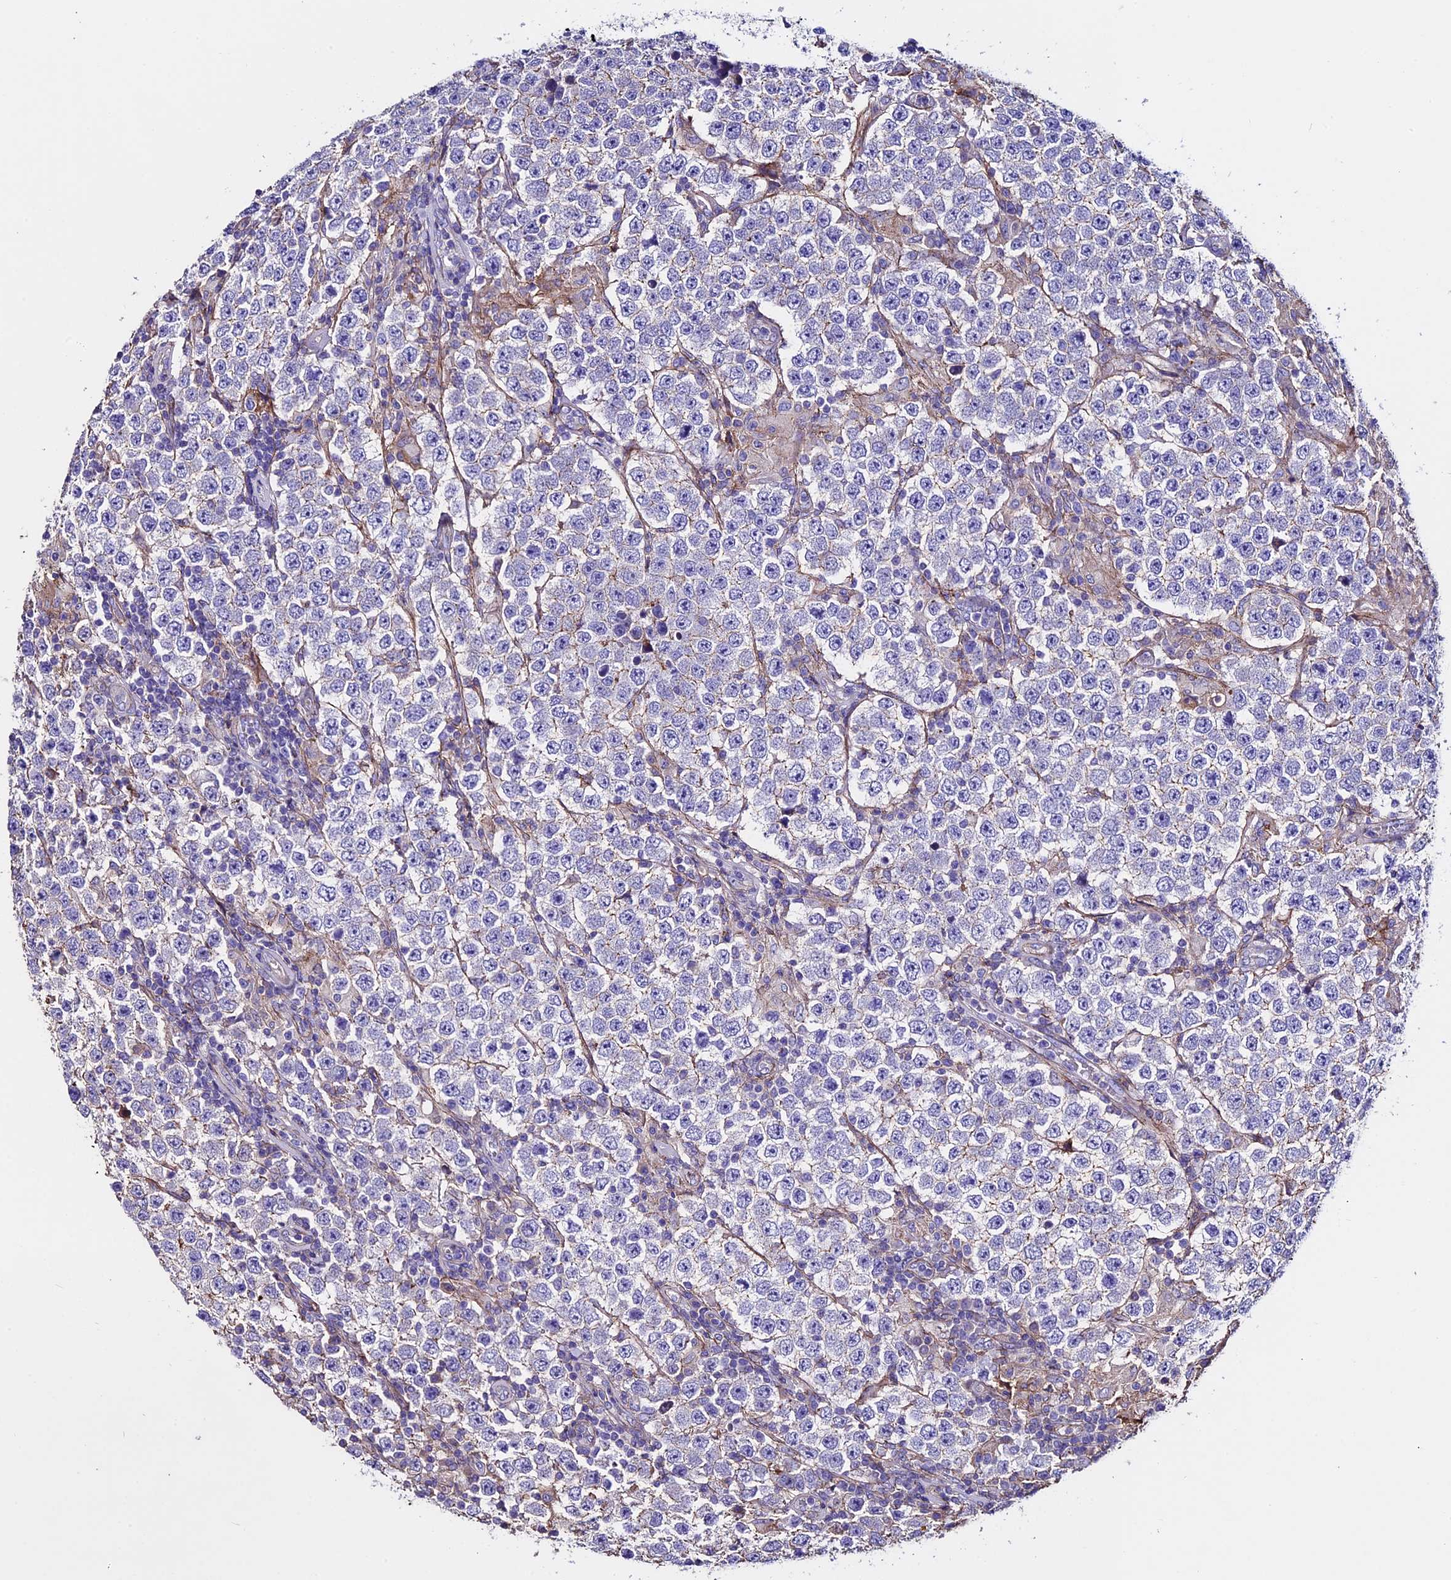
{"staining": {"intensity": "negative", "quantity": "none", "location": "none"}, "tissue": "testis cancer", "cell_type": "Tumor cells", "image_type": "cancer", "snomed": [{"axis": "morphology", "description": "Normal tissue, NOS"}, {"axis": "morphology", "description": "Urothelial carcinoma, High grade"}, {"axis": "morphology", "description": "Seminoma, NOS"}, {"axis": "morphology", "description": "Carcinoma, Embryonal, NOS"}, {"axis": "topography", "description": "Urinary bladder"}, {"axis": "topography", "description": "Testis"}], "caption": "Tumor cells show no significant protein positivity in testis cancer.", "gene": "EVA1B", "patient": {"sex": "male", "age": 41}}